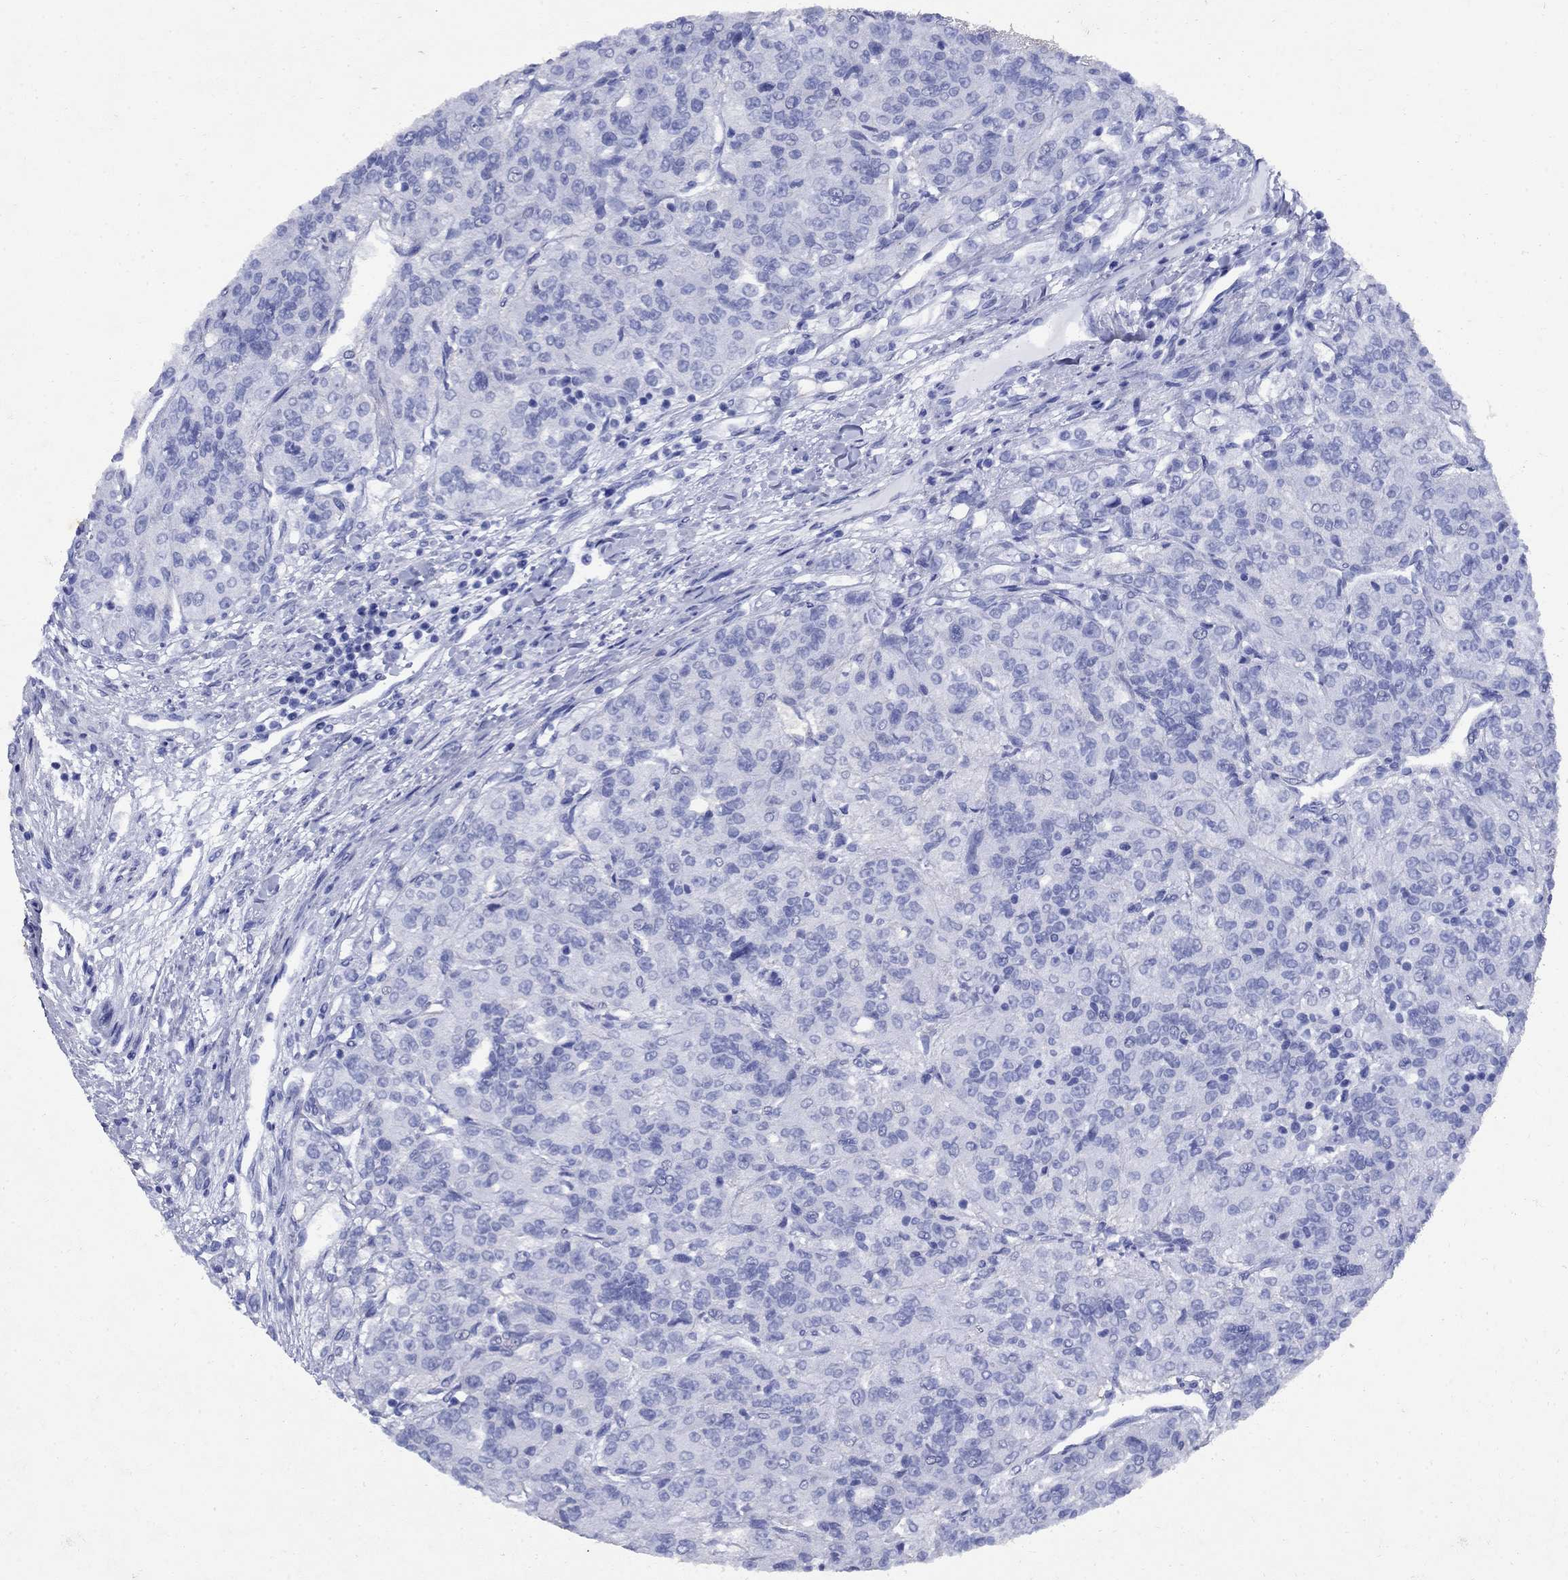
{"staining": {"intensity": "negative", "quantity": "none", "location": "none"}, "tissue": "renal cancer", "cell_type": "Tumor cells", "image_type": "cancer", "snomed": [{"axis": "morphology", "description": "Adenocarcinoma, NOS"}, {"axis": "topography", "description": "Kidney"}], "caption": "Tumor cells are negative for protein expression in human adenocarcinoma (renal).", "gene": "CD1A", "patient": {"sex": "female", "age": 63}}